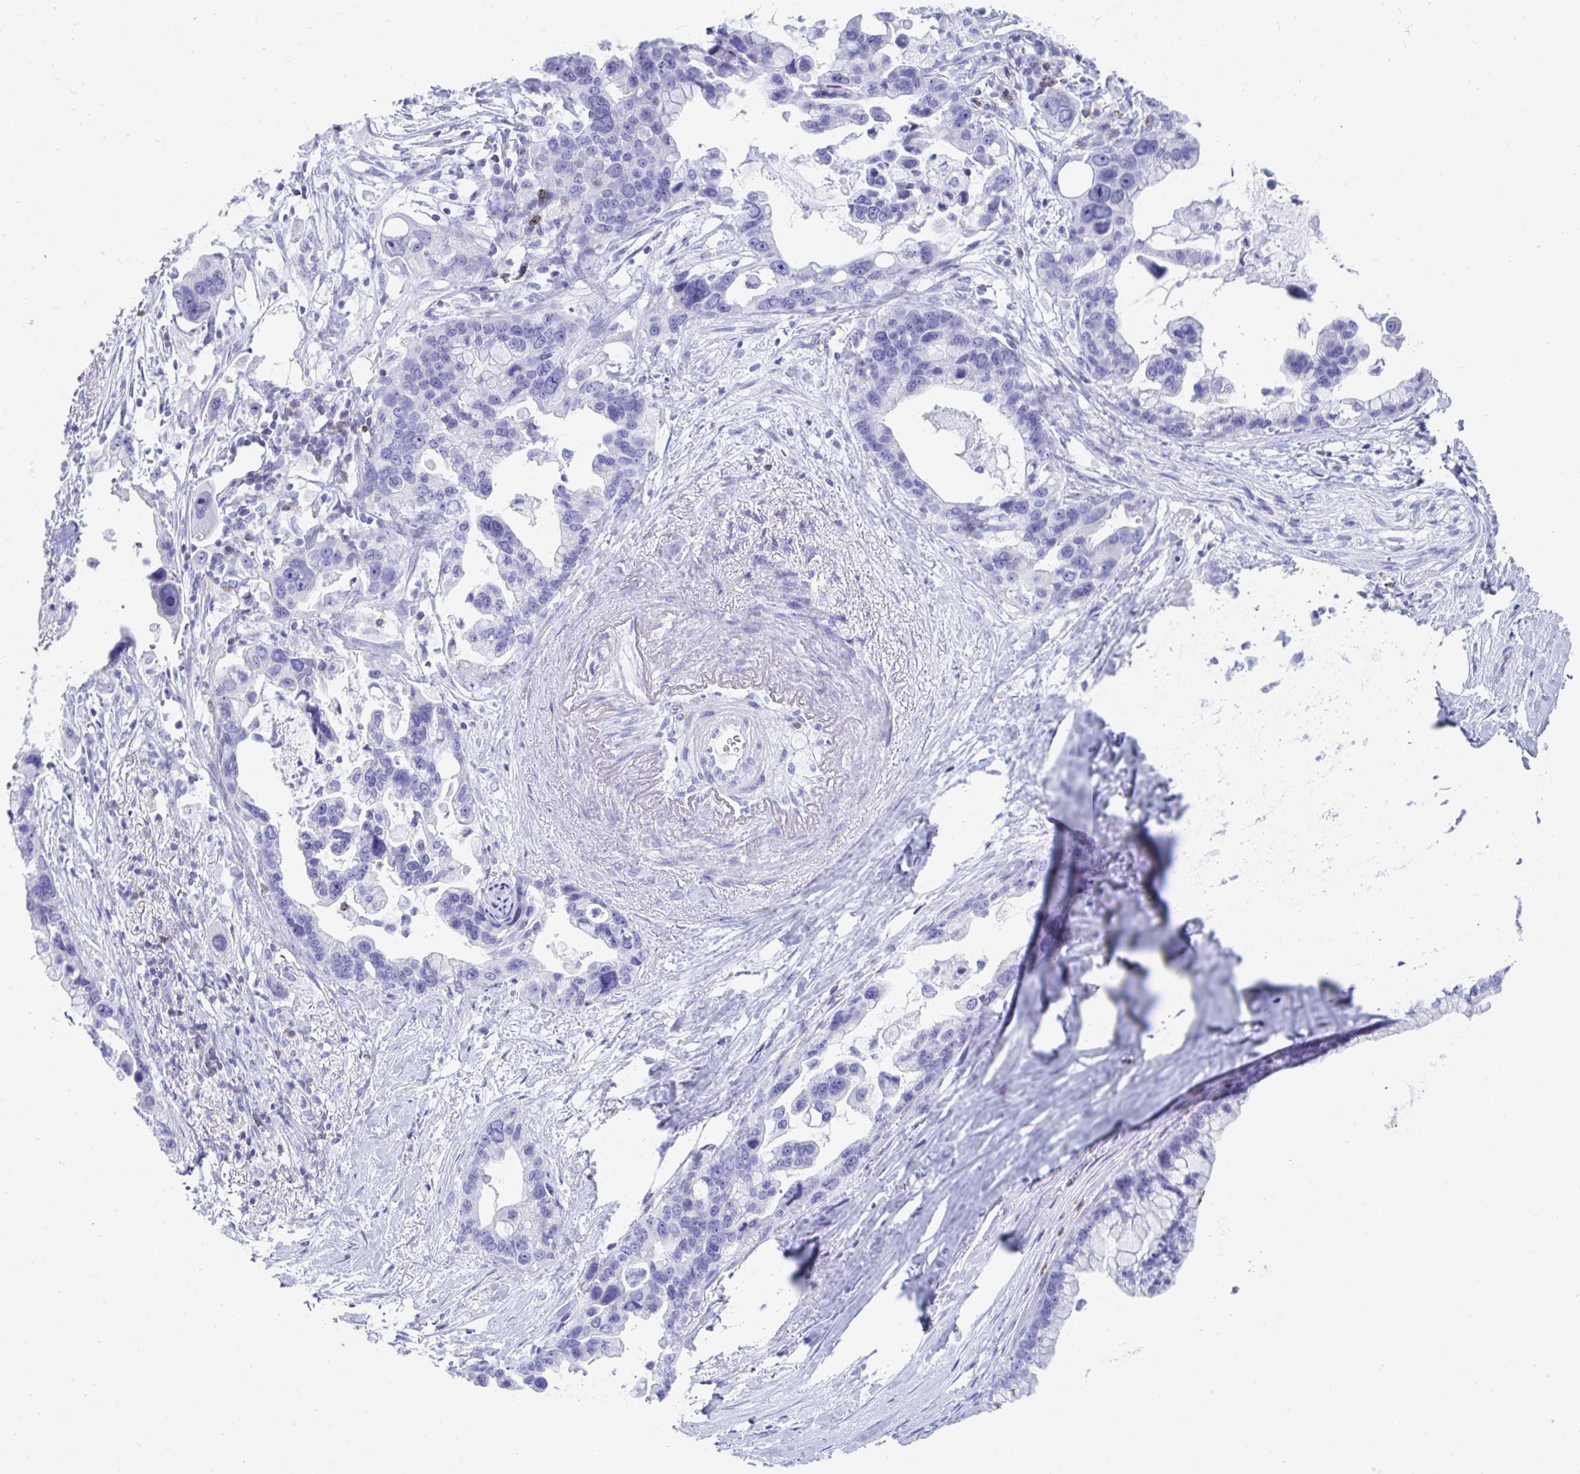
{"staining": {"intensity": "negative", "quantity": "none", "location": "none"}, "tissue": "pancreatic cancer", "cell_type": "Tumor cells", "image_type": "cancer", "snomed": [{"axis": "morphology", "description": "Adenocarcinoma, NOS"}, {"axis": "topography", "description": "Pancreas"}], "caption": "Tumor cells are negative for protein expression in human pancreatic adenocarcinoma. The staining was performed using DAB to visualize the protein expression in brown, while the nuclei were stained in blue with hematoxylin (Magnification: 20x).", "gene": "CD7", "patient": {"sex": "female", "age": 83}}